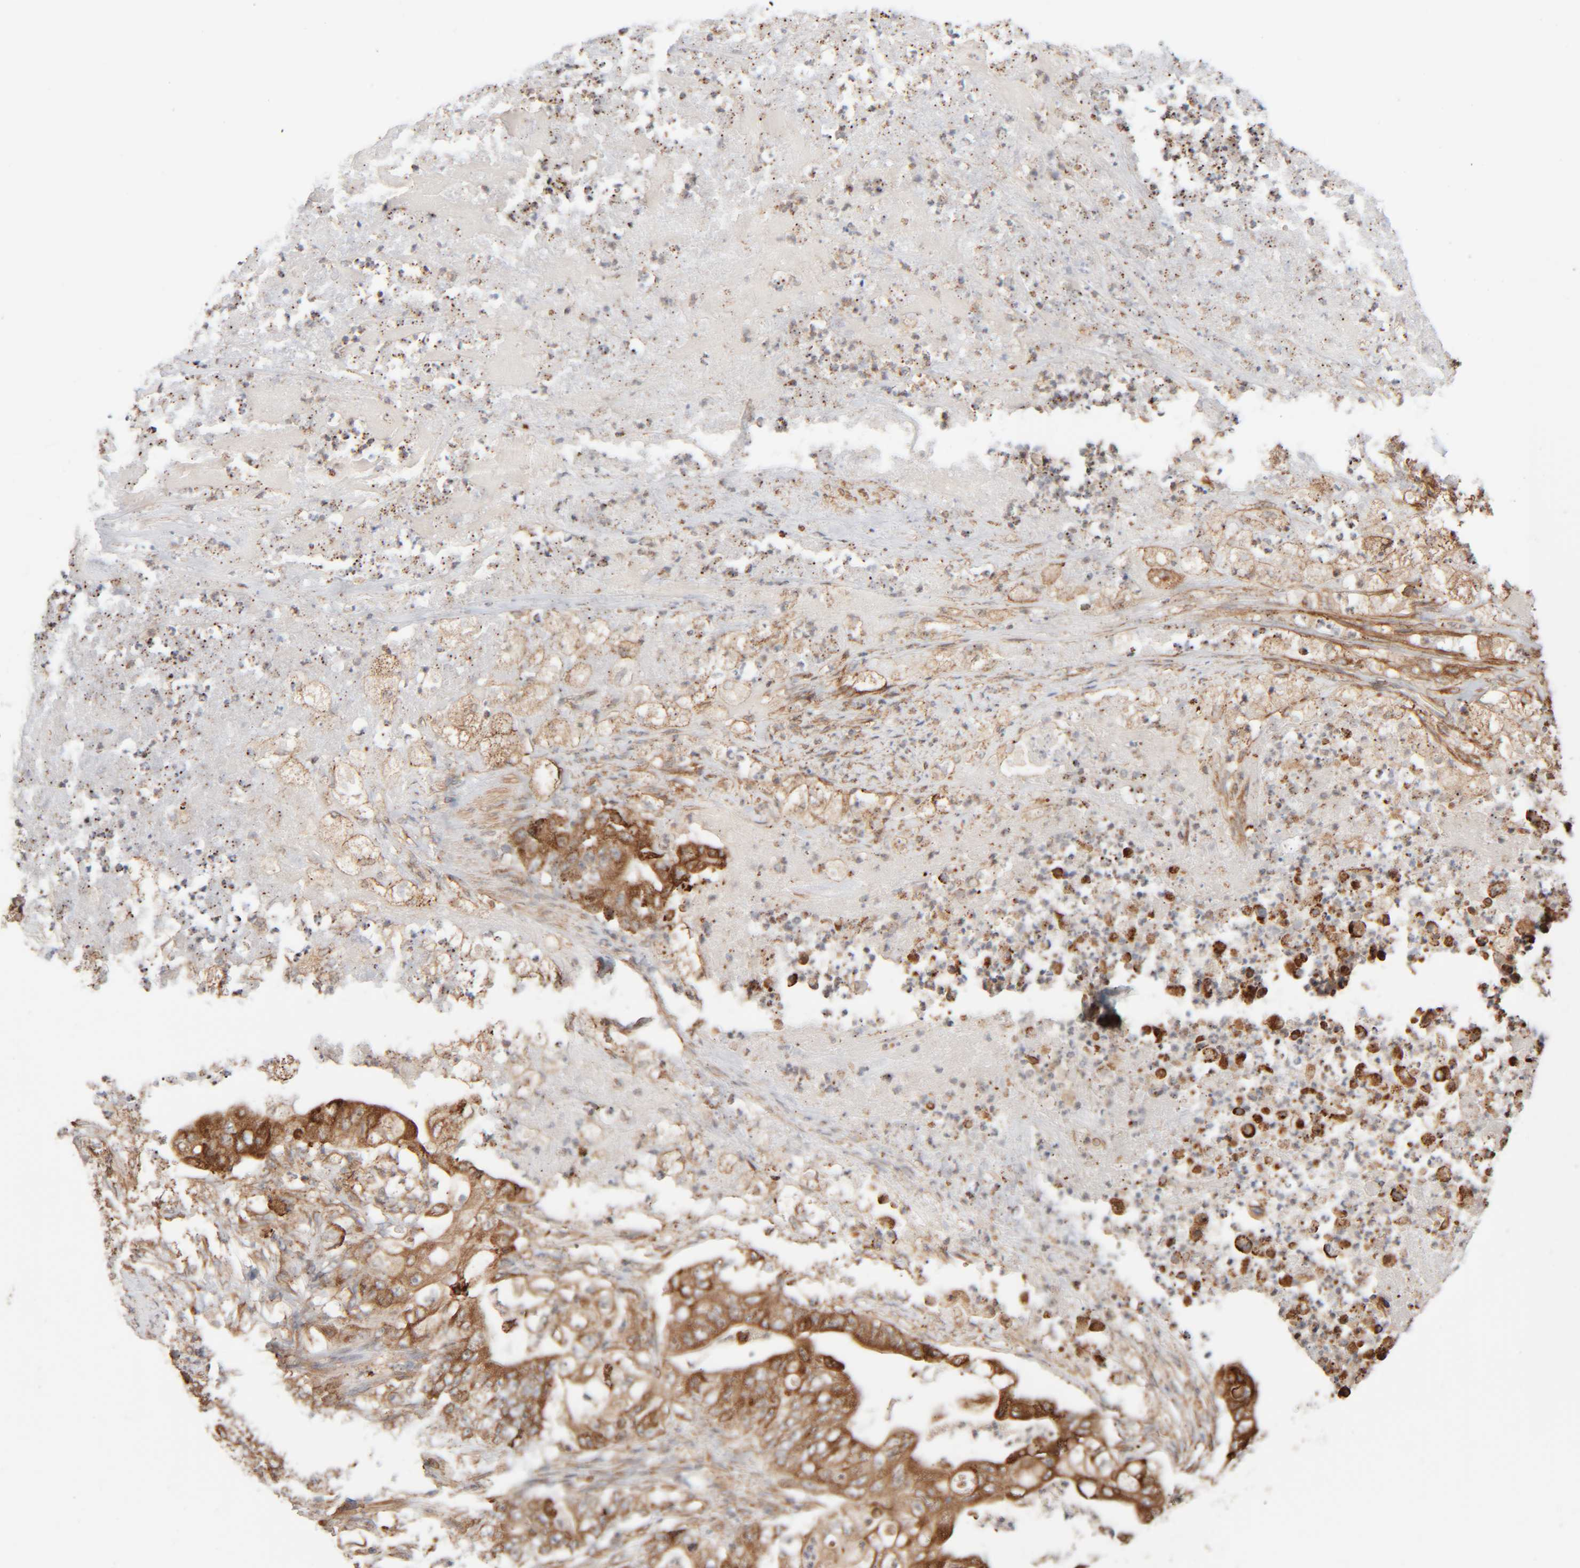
{"staining": {"intensity": "moderate", "quantity": ">75%", "location": "cytoplasmic/membranous"}, "tissue": "stomach cancer", "cell_type": "Tumor cells", "image_type": "cancer", "snomed": [{"axis": "morphology", "description": "Adenocarcinoma, NOS"}, {"axis": "topography", "description": "Stomach"}], "caption": "Protein expression analysis of human stomach cancer (adenocarcinoma) reveals moderate cytoplasmic/membranous positivity in about >75% of tumor cells.", "gene": "INTS1", "patient": {"sex": "female", "age": 73}}